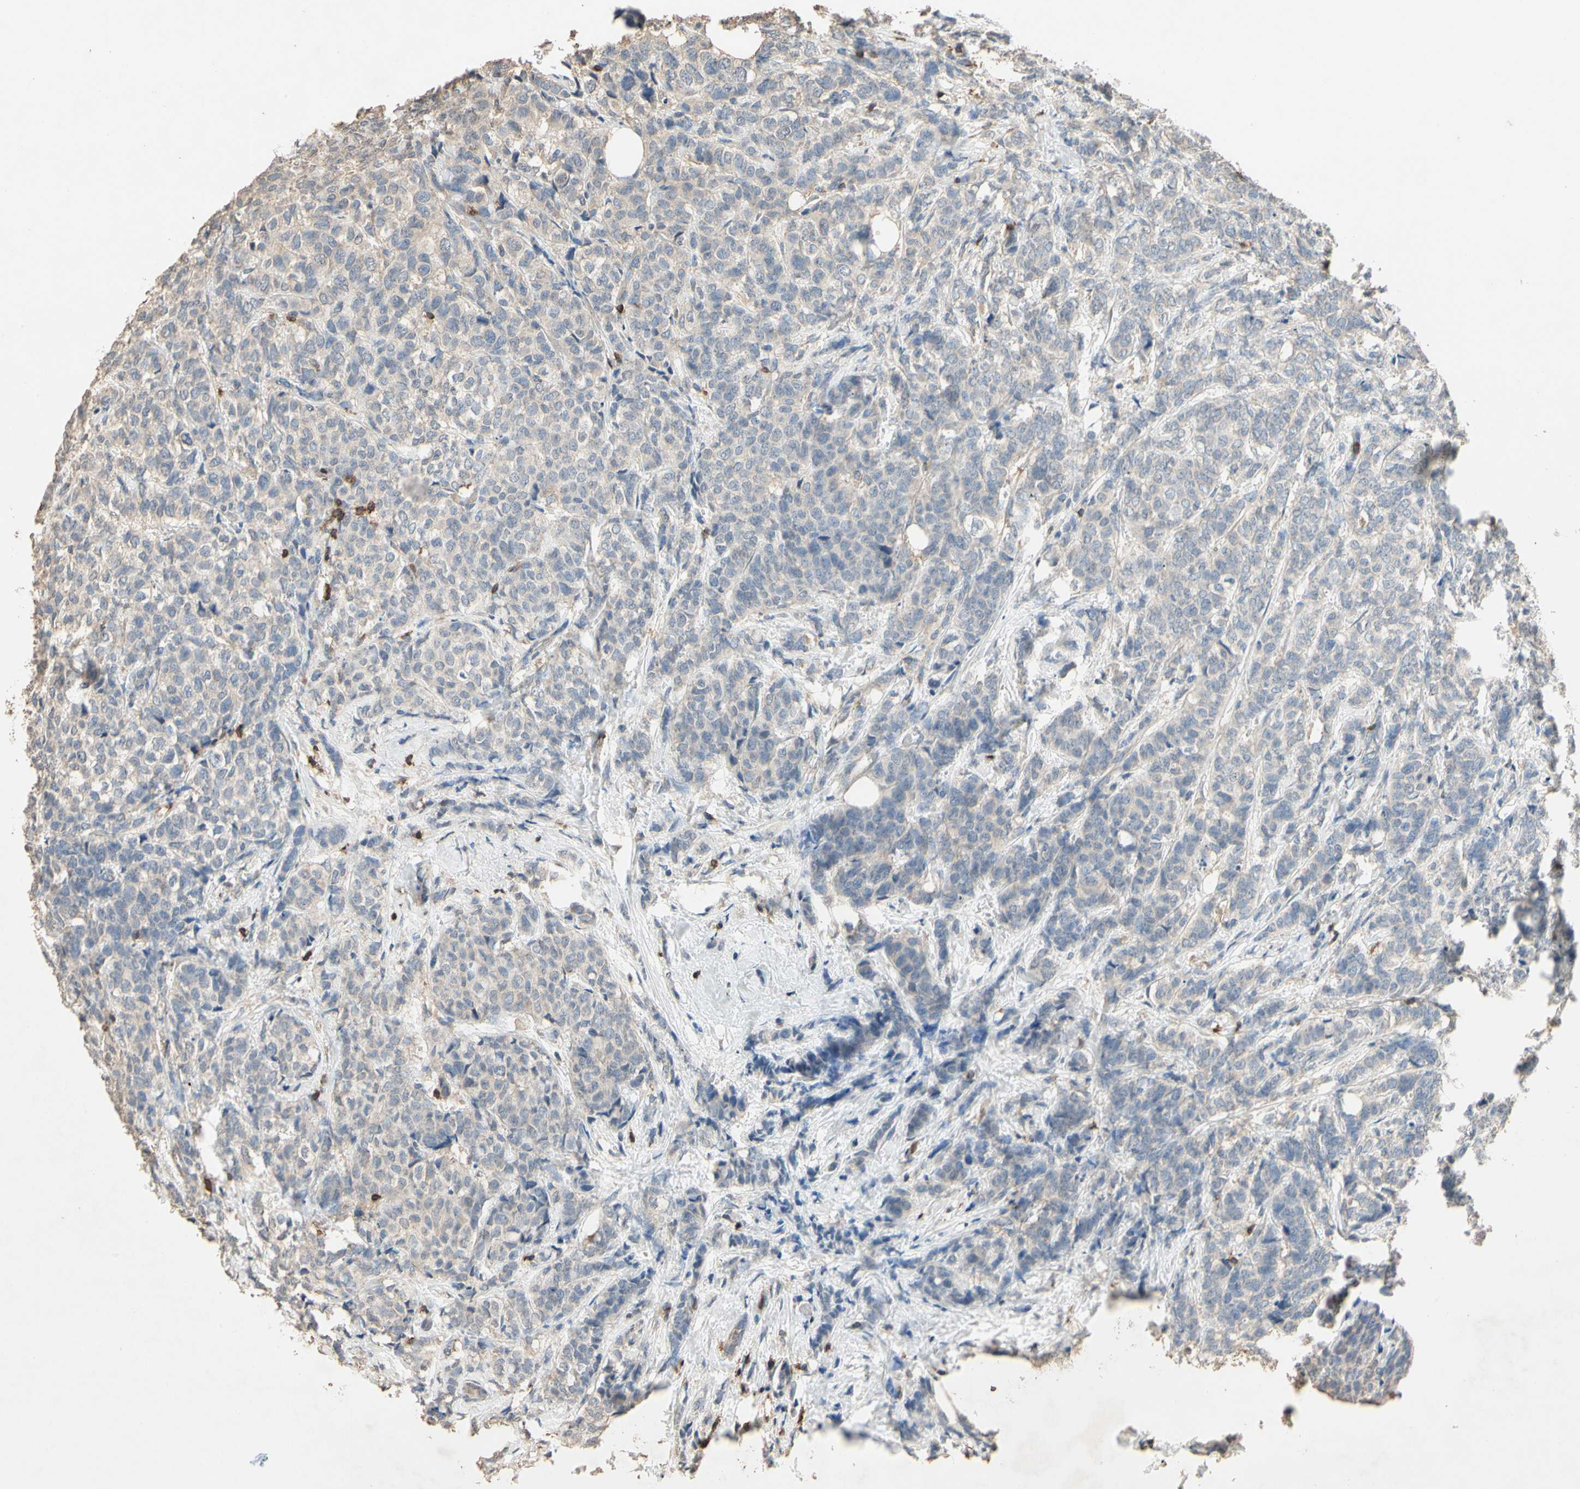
{"staining": {"intensity": "weak", "quantity": ">75%", "location": "cytoplasmic/membranous"}, "tissue": "breast cancer", "cell_type": "Tumor cells", "image_type": "cancer", "snomed": [{"axis": "morphology", "description": "Lobular carcinoma"}, {"axis": "topography", "description": "Breast"}], "caption": "High-power microscopy captured an IHC histopathology image of lobular carcinoma (breast), revealing weak cytoplasmic/membranous staining in about >75% of tumor cells.", "gene": "MAP3K10", "patient": {"sex": "female", "age": 60}}